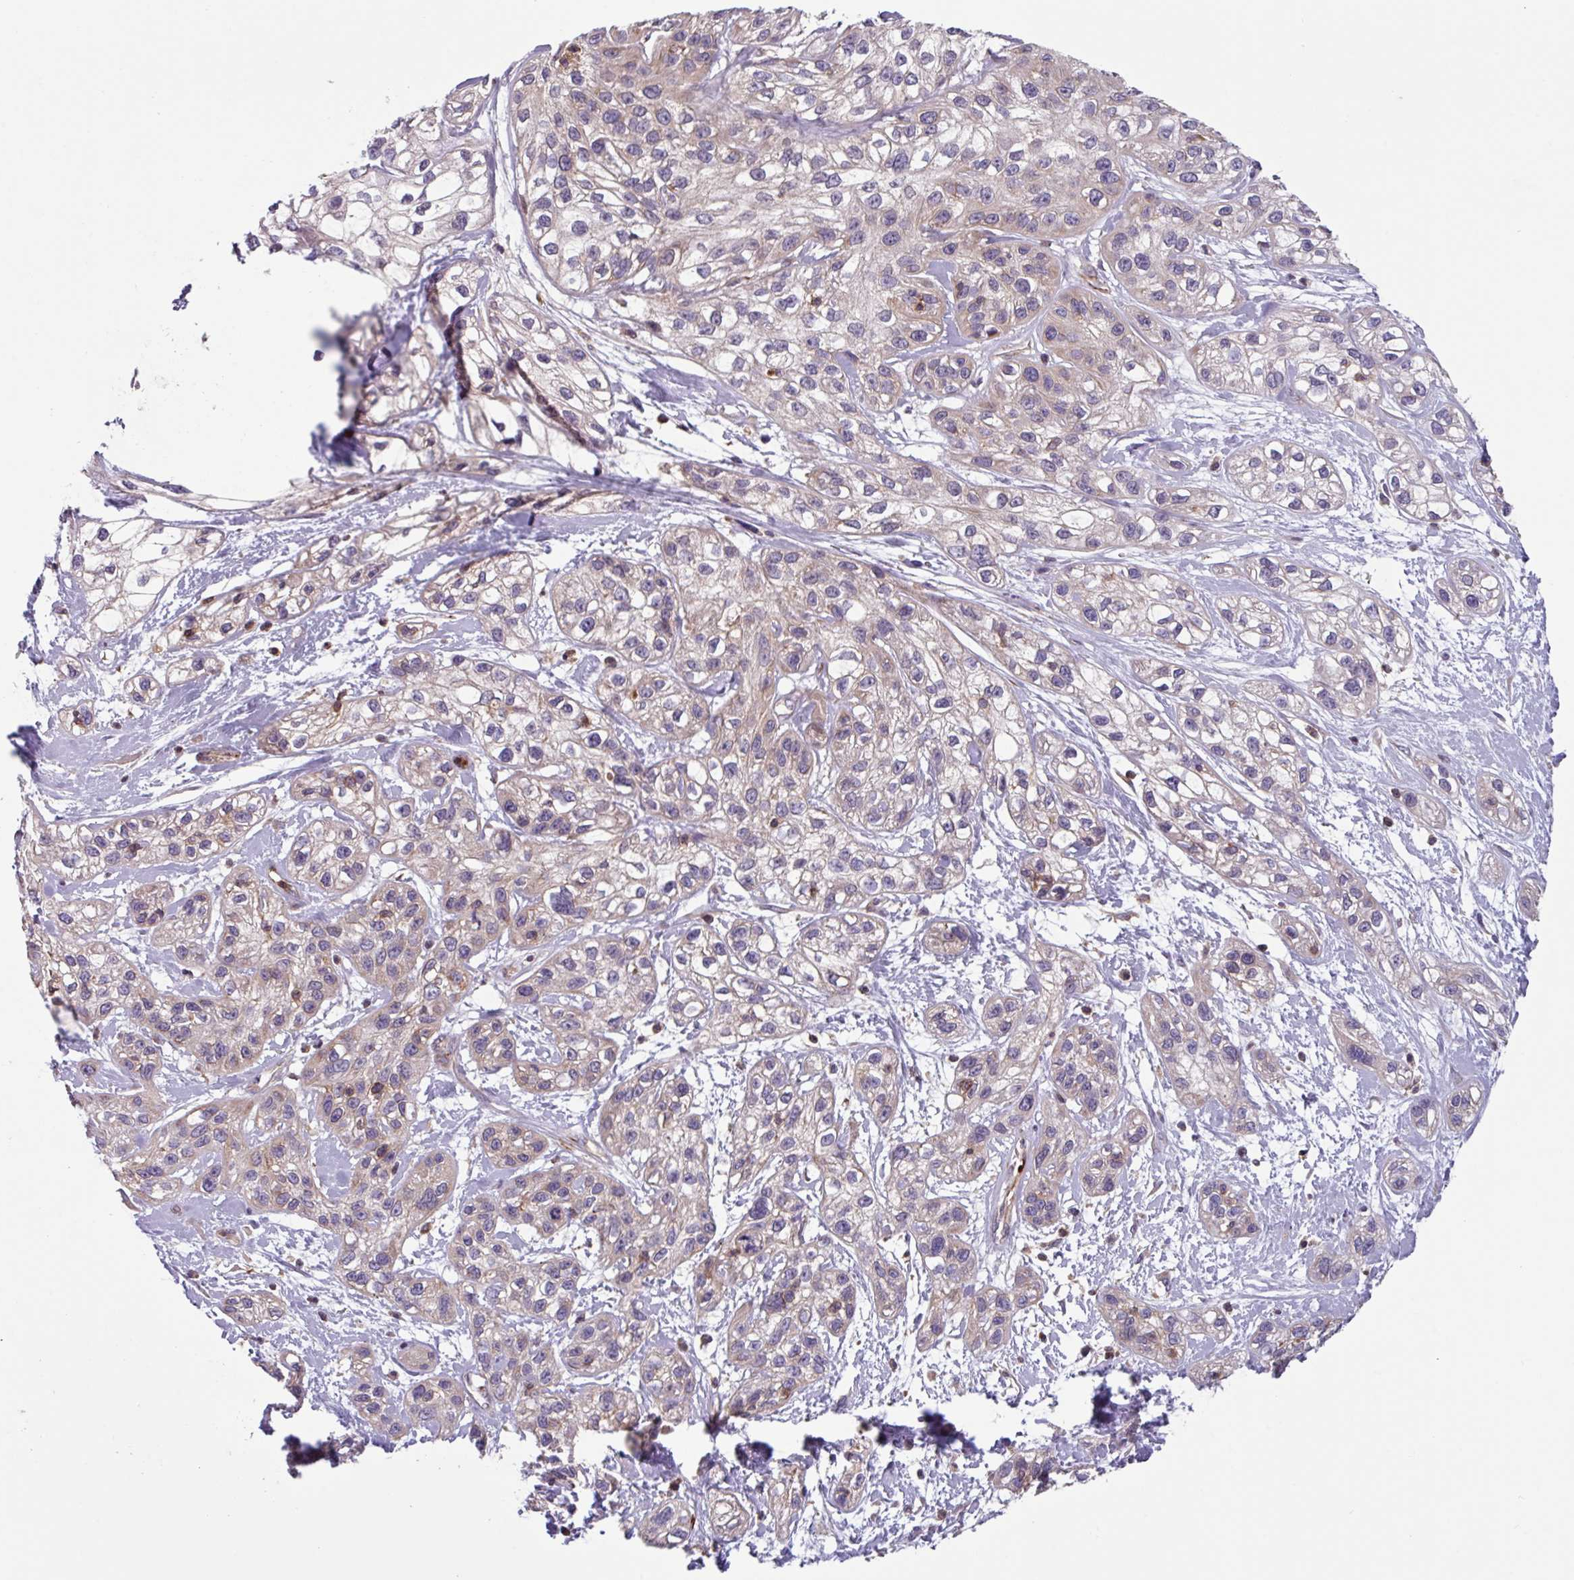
{"staining": {"intensity": "weak", "quantity": "<25%", "location": "cytoplasmic/membranous"}, "tissue": "skin cancer", "cell_type": "Tumor cells", "image_type": "cancer", "snomed": [{"axis": "morphology", "description": "Squamous cell carcinoma, NOS"}, {"axis": "topography", "description": "Skin"}], "caption": "There is no significant positivity in tumor cells of skin cancer (squamous cell carcinoma).", "gene": "PLEKHD1", "patient": {"sex": "male", "age": 82}}